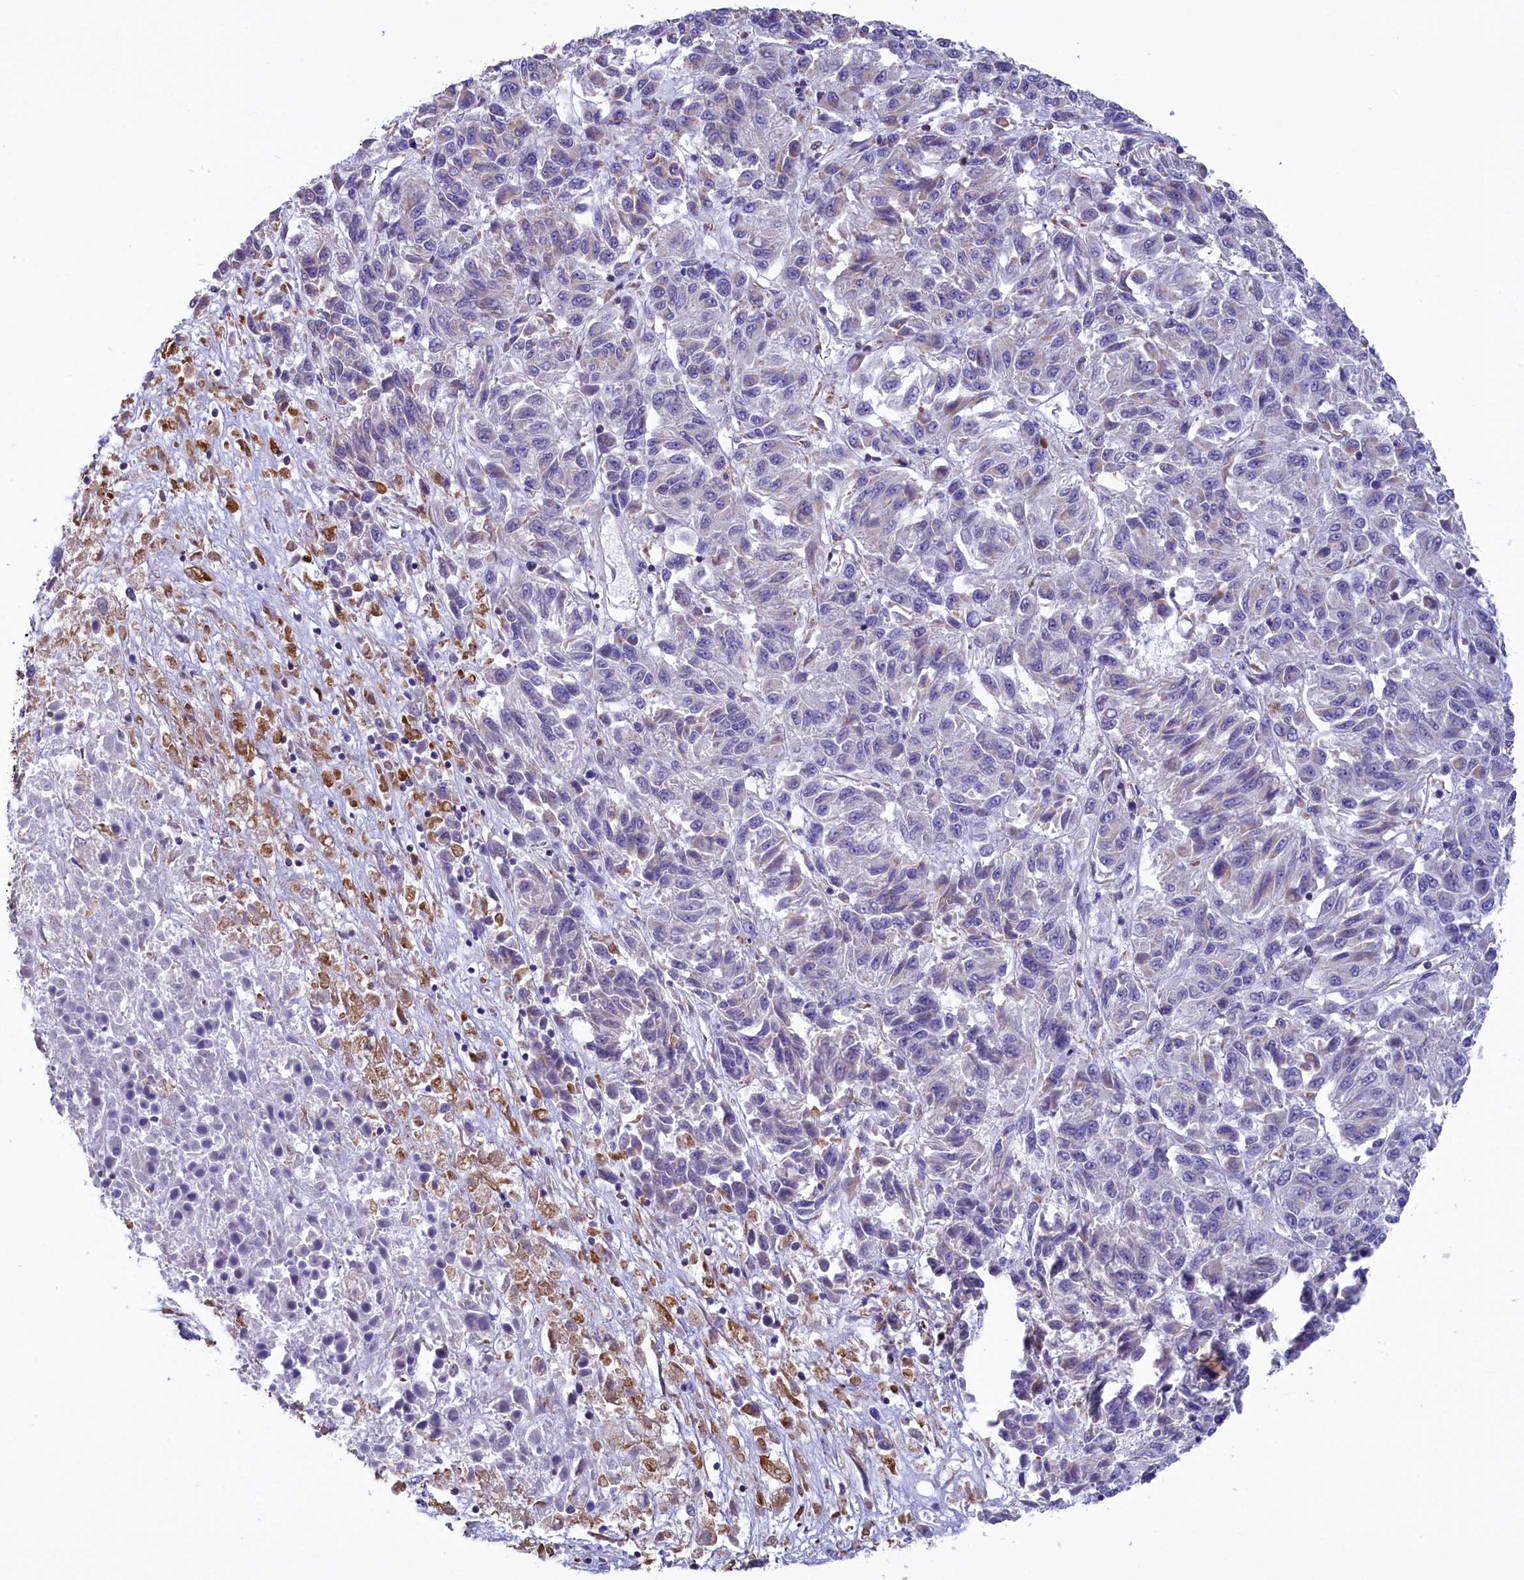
{"staining": {"intensity": "negative", "quantity": "none", "location": "none"}, "tissue": "melanoma", "cell_type": "Tumor cells", "image_type": "cancer", "snomed": [{"axis": "morphology", "description": "Malignant melanoma, Metastatic site"}, {"axis": "topography", "description": "Lung"}], "caption": "This is an immunohistochemistry photomicrograph of melanoma. There is no staining in tumor cells.", "gene": "GATB", "patient": {"sex": "male", "age": 64}}